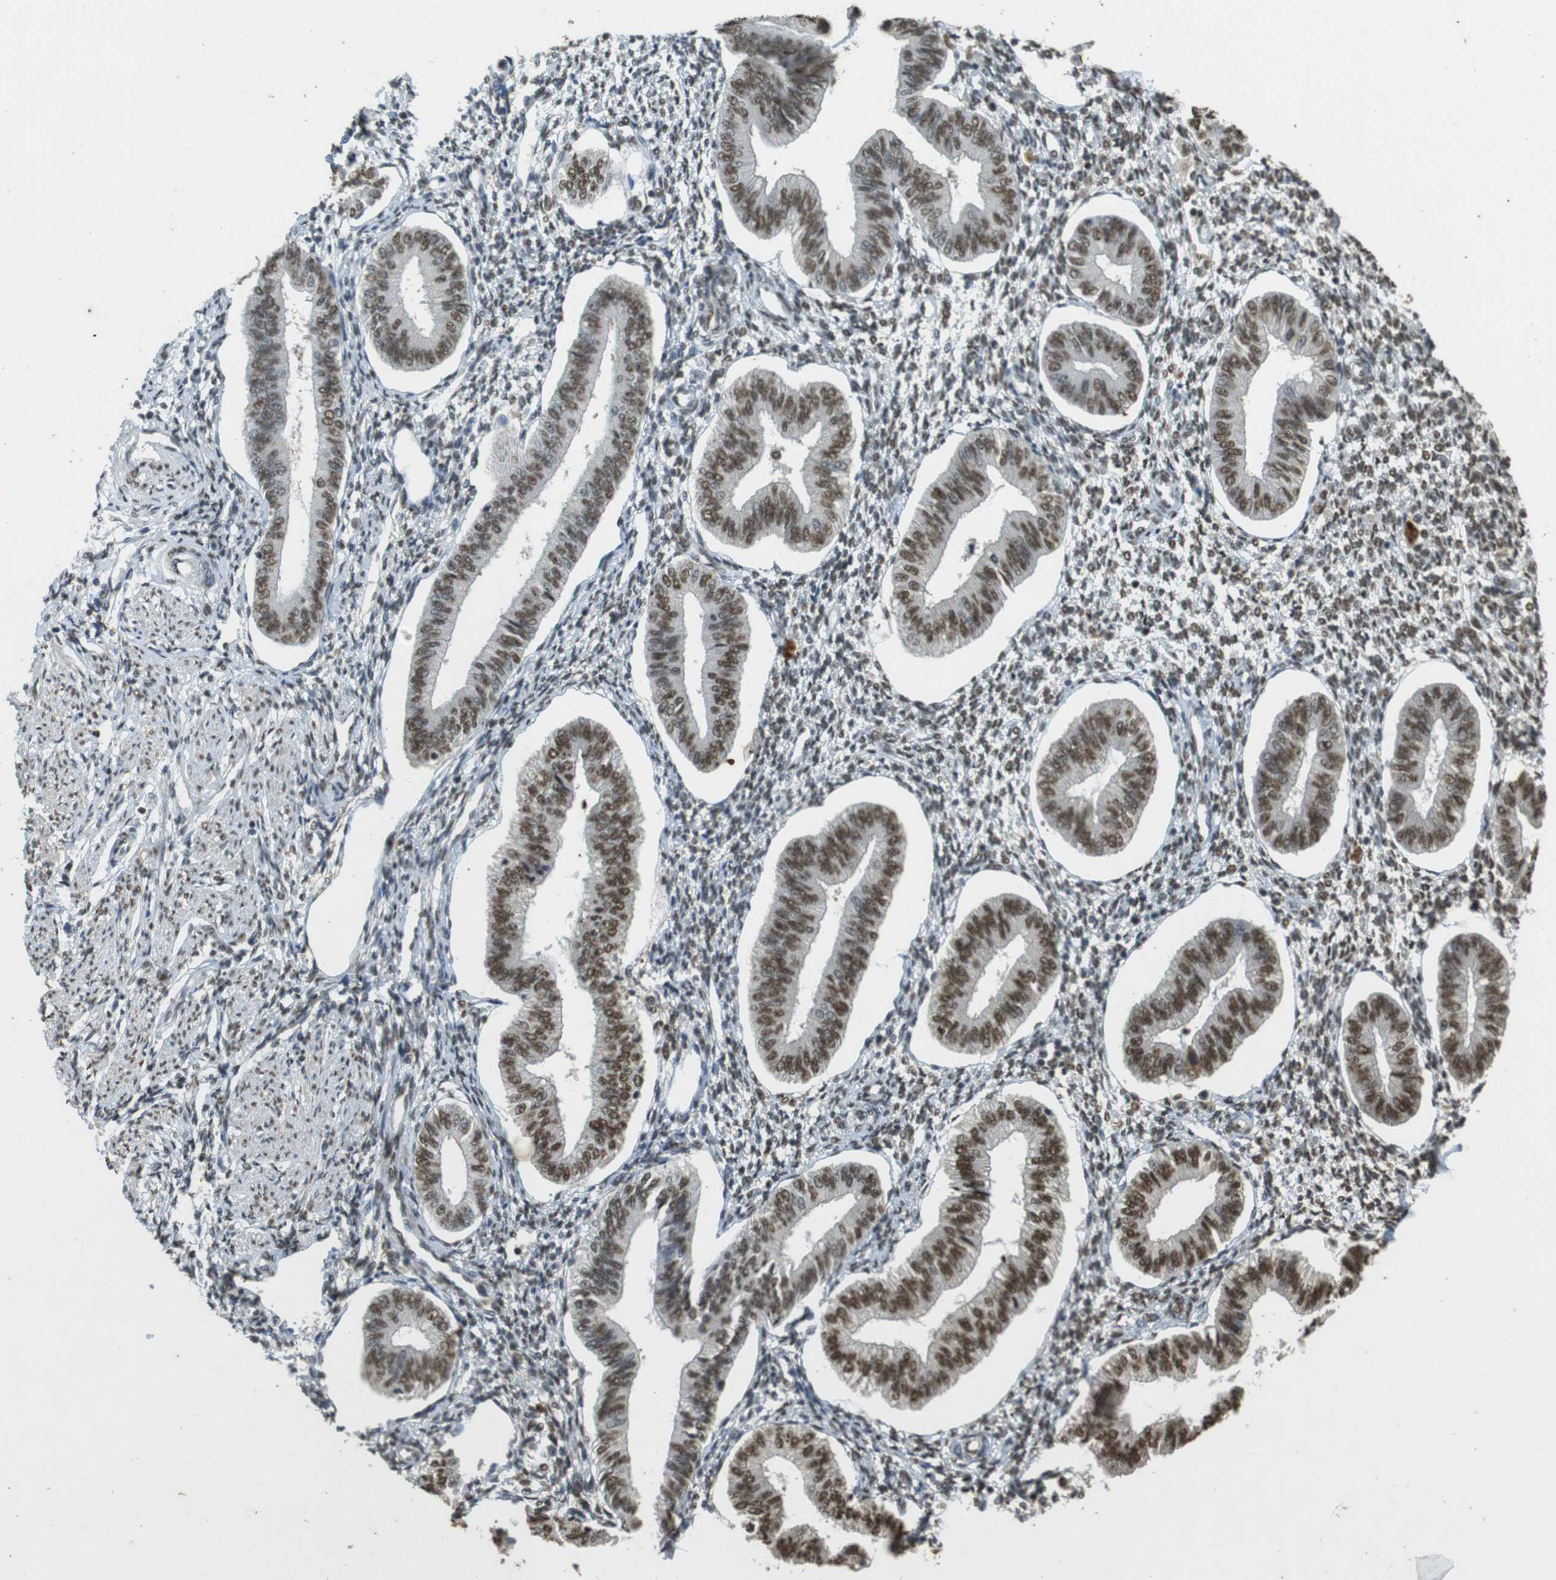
{"staining": {"intensity": "moderate", "quantity": "25%-75%", "location": "cytoplasmic/membranous,nuclear"}, "tissue": "endometrium", "cell_type": "Cells in endometrial stroma", "image_type": "normal", "snomed": [{"axis": "morphology", "description": "Normal tissue, NOS"}, {"axis": "topography", "description": "Endometrium"}], "caption": "Cells in endometrial stroma display medium levels of moderate cytoplasmic/membranous,nuclear staining in about 25%-75% of cells in benign endometrium.", "gene": "GATA4", "patient": {"sex": "female", "age": 50}}